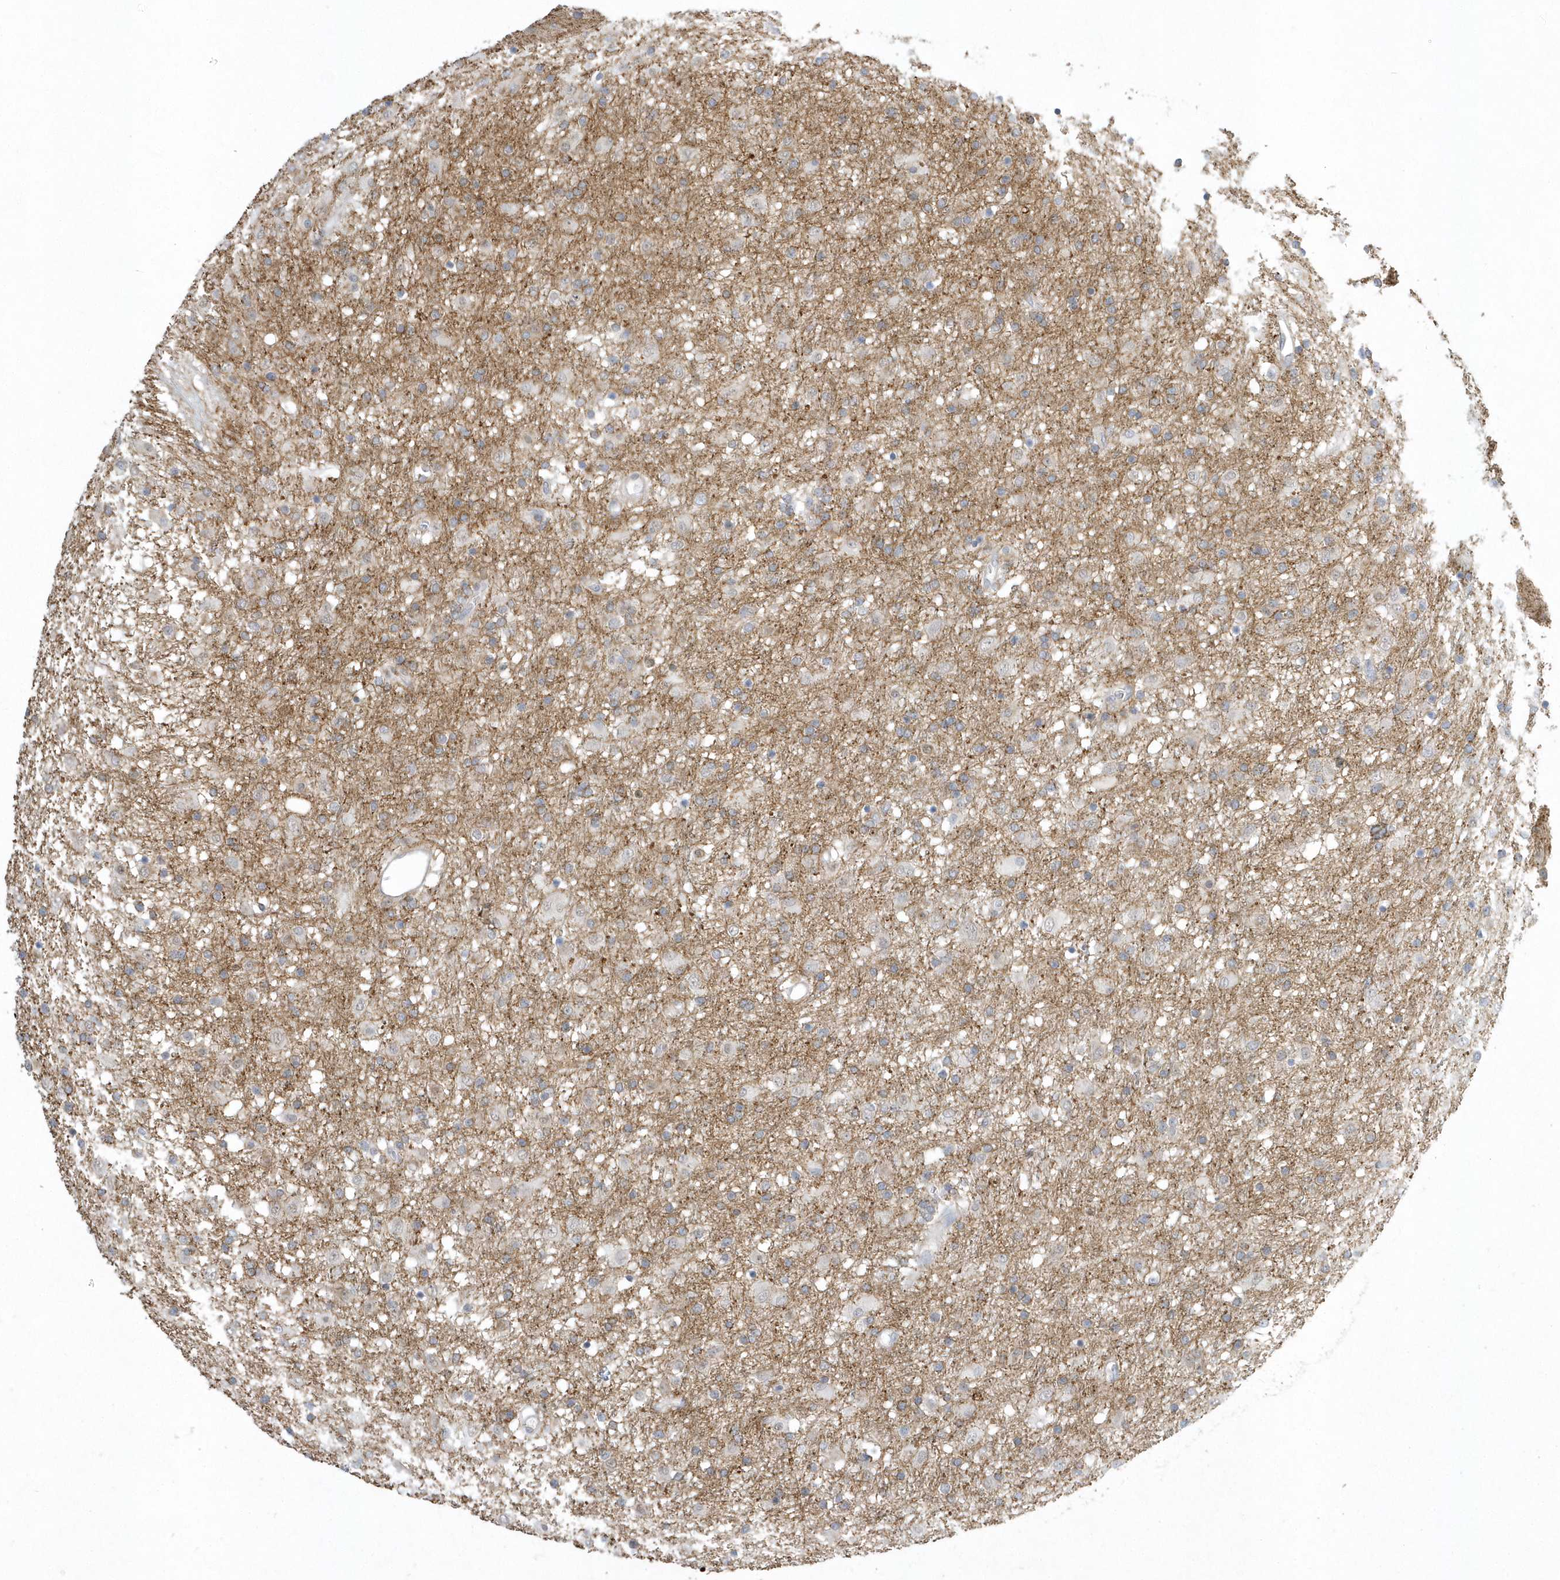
{"staining": {"intensity": "weak", "quantity": "25%-75%", "location": "cytoplasmic/membranous"}, "tissue": "glioma", "cell_type": "Tumor cells", "image_type": "cancer", "snomed": [{"axis": "morphology", "description": "Glioma, malignant, Low grade"}, {"axis": "topography", "description": "Brain"}], "caption": "Glioma stained for a protein shows weak cytoplasmic/membranous positivity in tumor cells.", "gene": "ZC3H12D", "patient": {"sex": "male", "age": 65}}